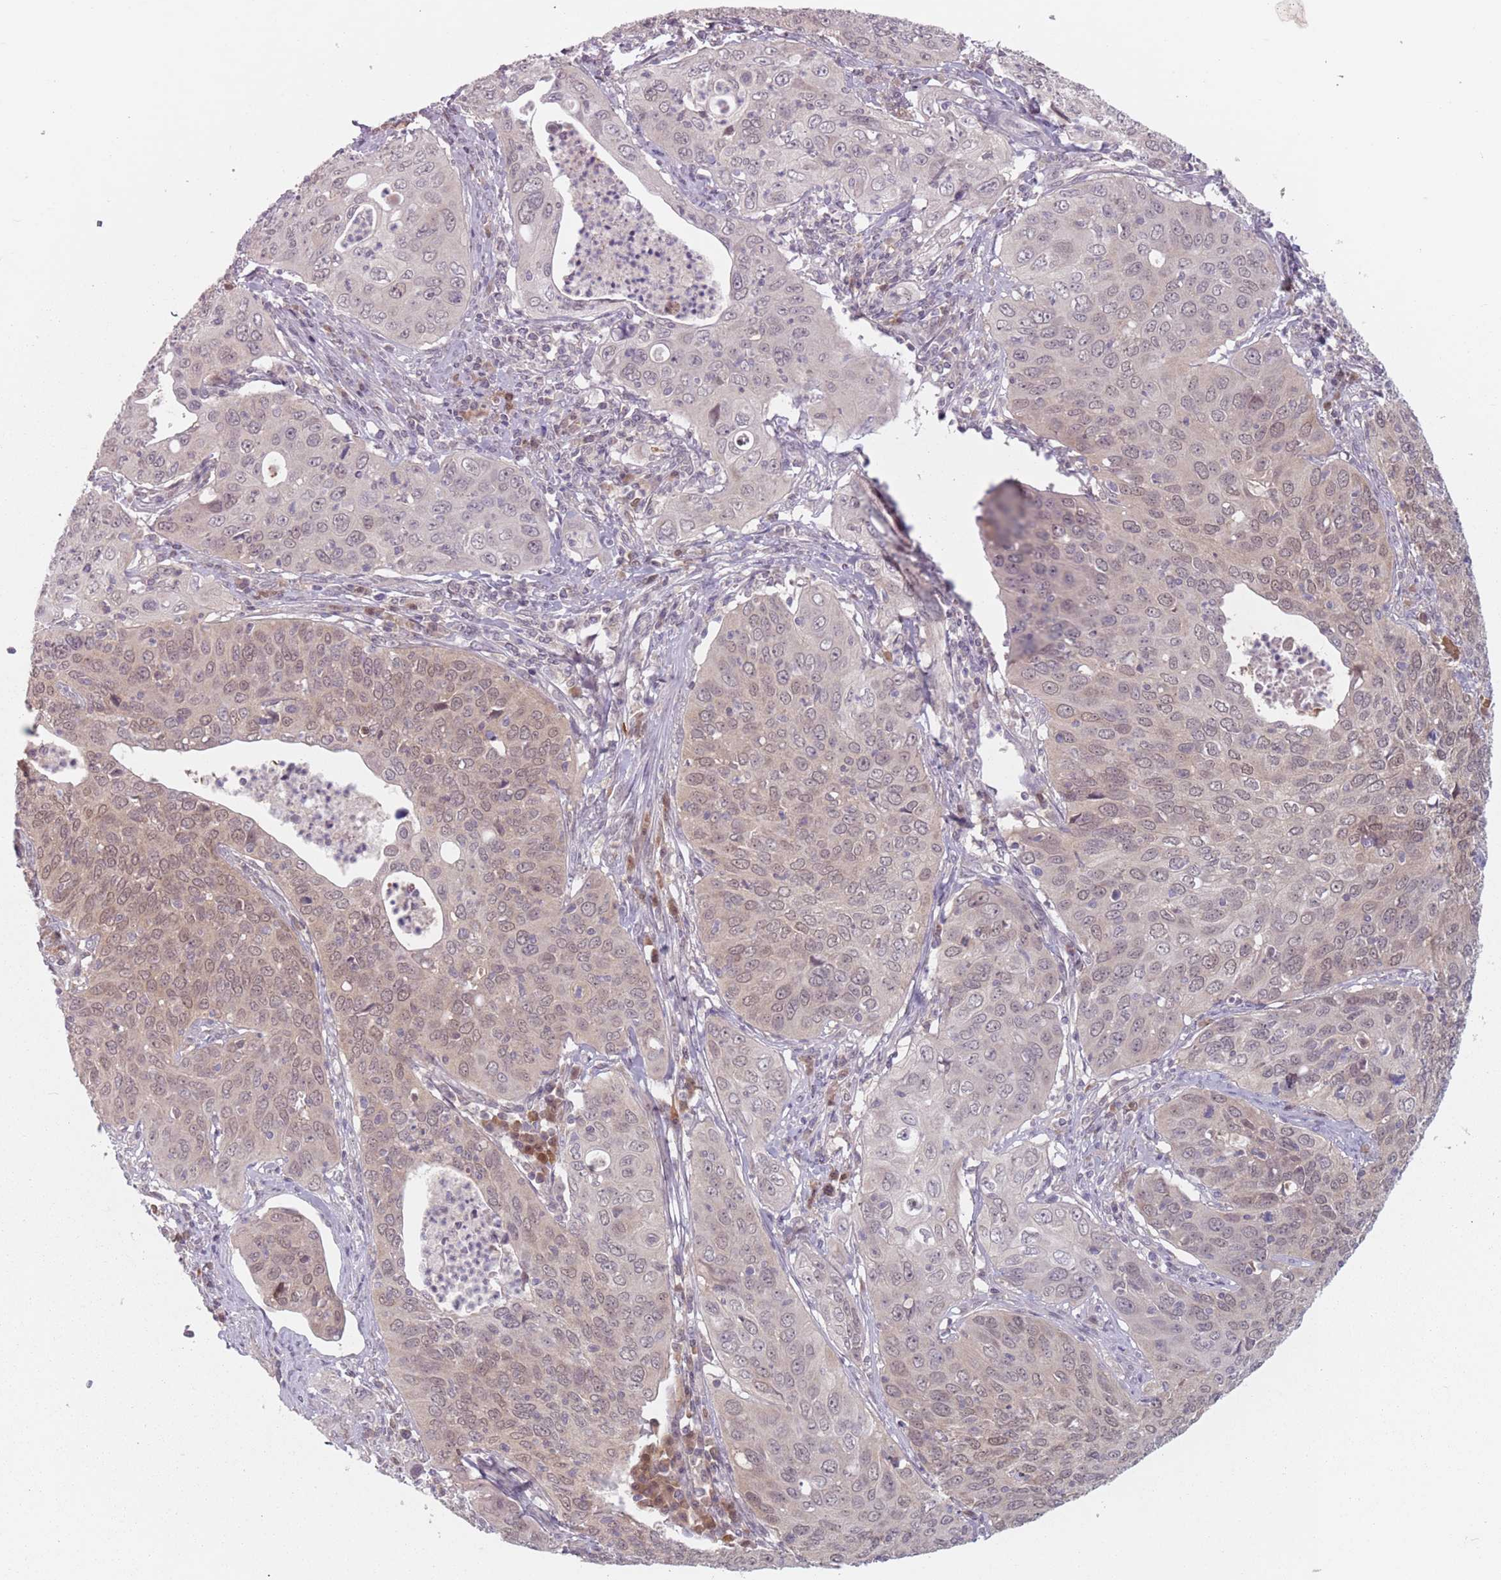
{"staining": {"intensity": "weak", "quantity": "<25%", "location": "nuclear"}, "tissue": "cervical cancer", "cell_type": "Tumor cells", "image_type": "cancer", "snomed": [{"axis": "morphology", "description": "Squamous cell carcinoma, NOS"}, {"axis": "topography", "description": "Cervix"}], "caption": "The histopathology image reveals no significant expression in tumor cells of cervical cancer.", "gene": "NAXE", "patient": {"sex": "female", "age": 36}}